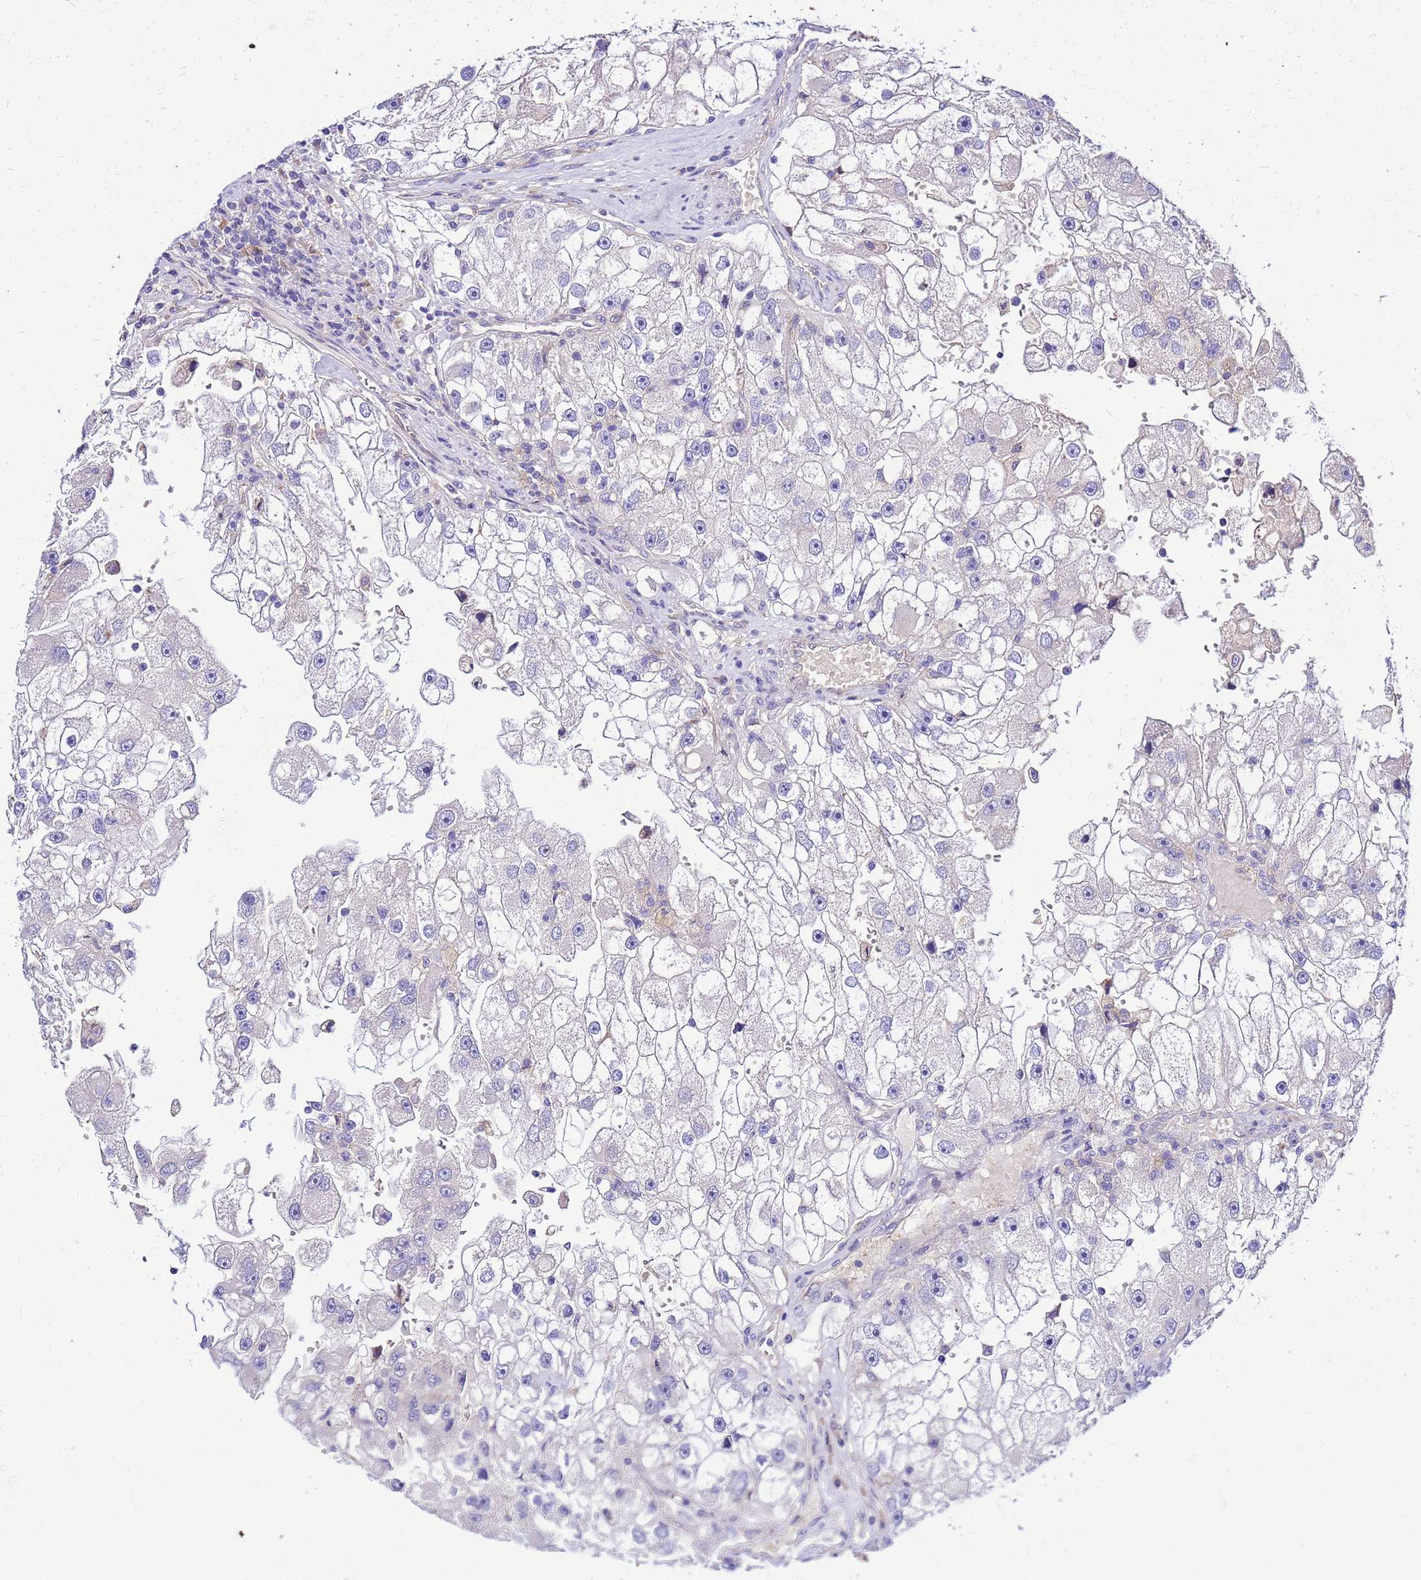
{"staining": {"intensity": "negative", "quantity": "none", "location": "none"}, "tissue": "renal cancer", "cell_type": "Tumor cells", "image_type": "cancer", "snomed": [{"axis": "morphology", "description": "Adenocarcinoma, NOS"}, {"axis": "topography", "description": "Kidney"}], "caption": "IHC image of human renal adenocarcinoma stained for a protein (brown), which displays no staining in tumor cells.", "gene": "HERC5", "patient": {"sex": "male", "age": 63}}